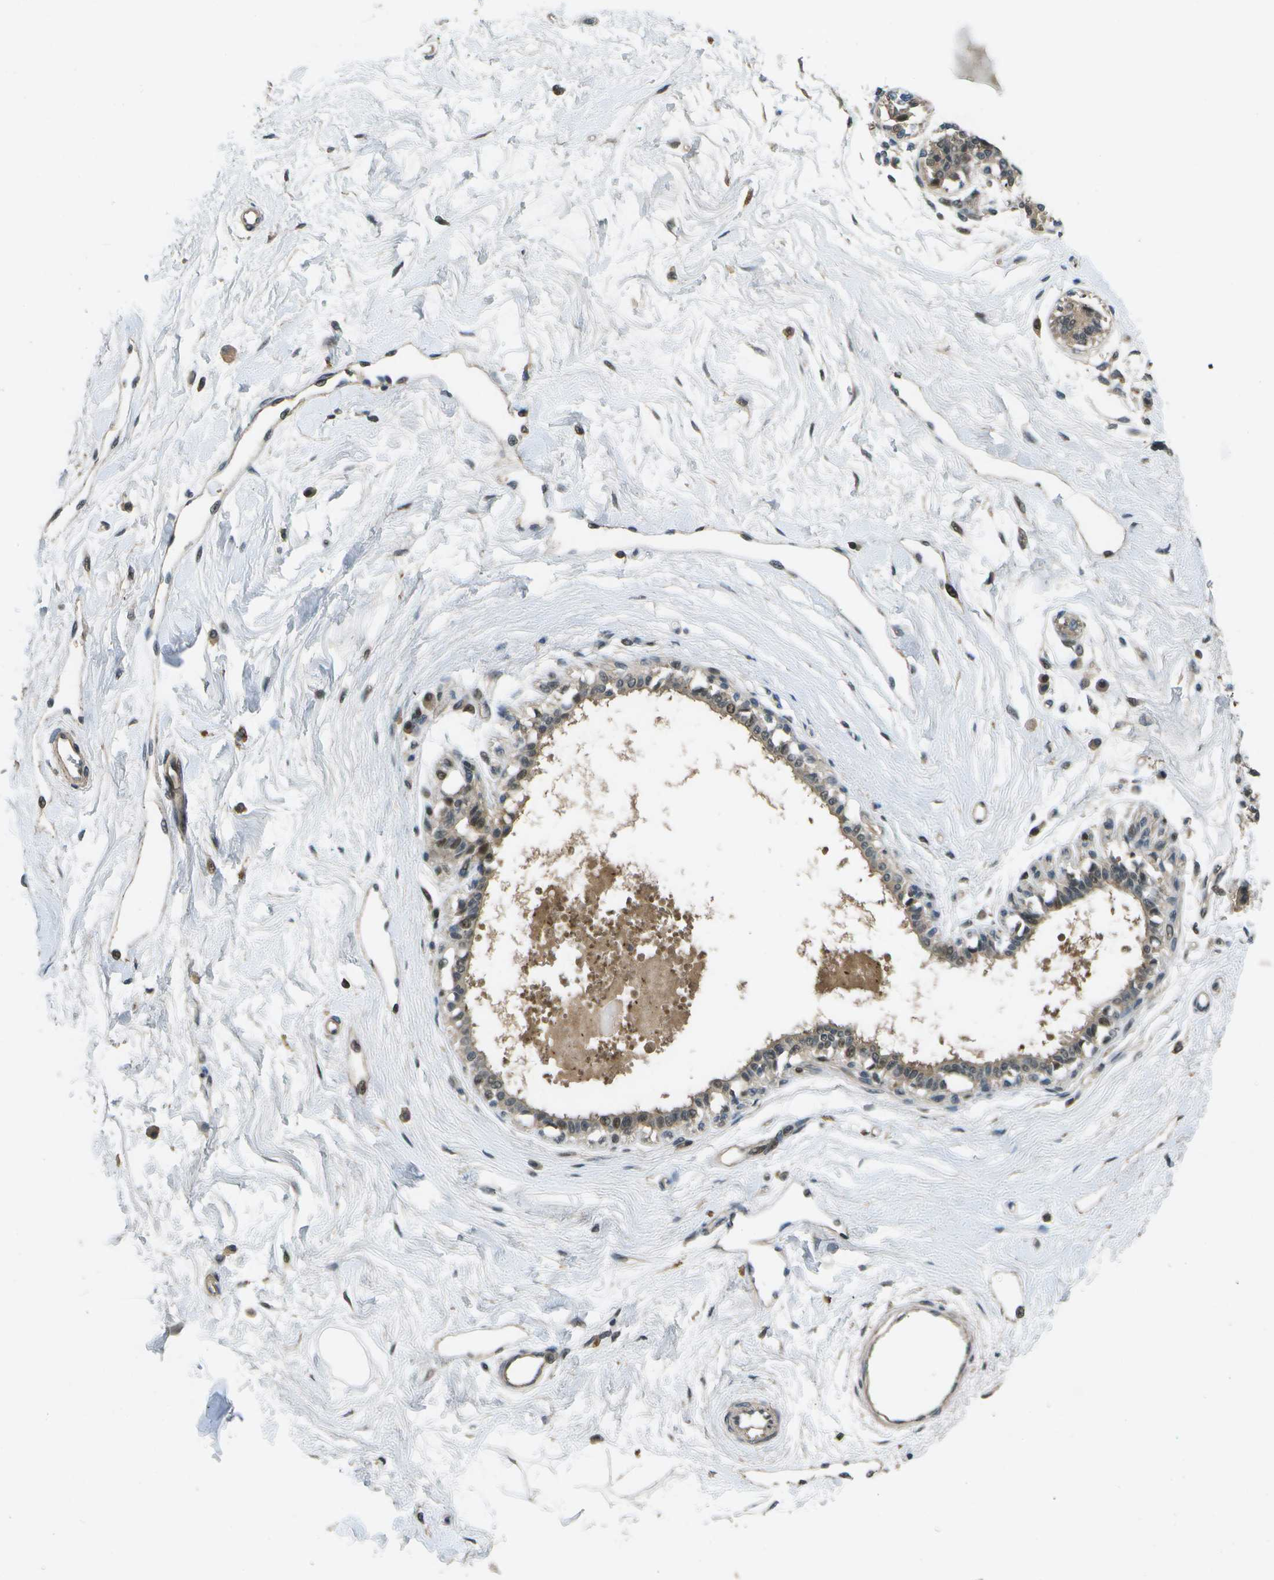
{"staining": {"intensity": "moderate", "quantity": ">75%", "location": "nuclear"}, "tissue": "breast", "cell_type": "Adipocytes", "image_type": "normal", "snomed": [{"axis": "morphology", "description": "Normal tissue, NOS"}, {"axis": "topography", "description": "Breast"}], "caption": "Immunohistochemistry (IHC) of normal human breast demonstrates medium levels of moderate nuclear positivity in approximately >75% of adipocytes. (Stains: DAB in brown, nuclei in blue, Microscopy: brightfield microscopy at high magnification).", "gene": "GANC", "patient": {"sex": "female", "age": 45}}